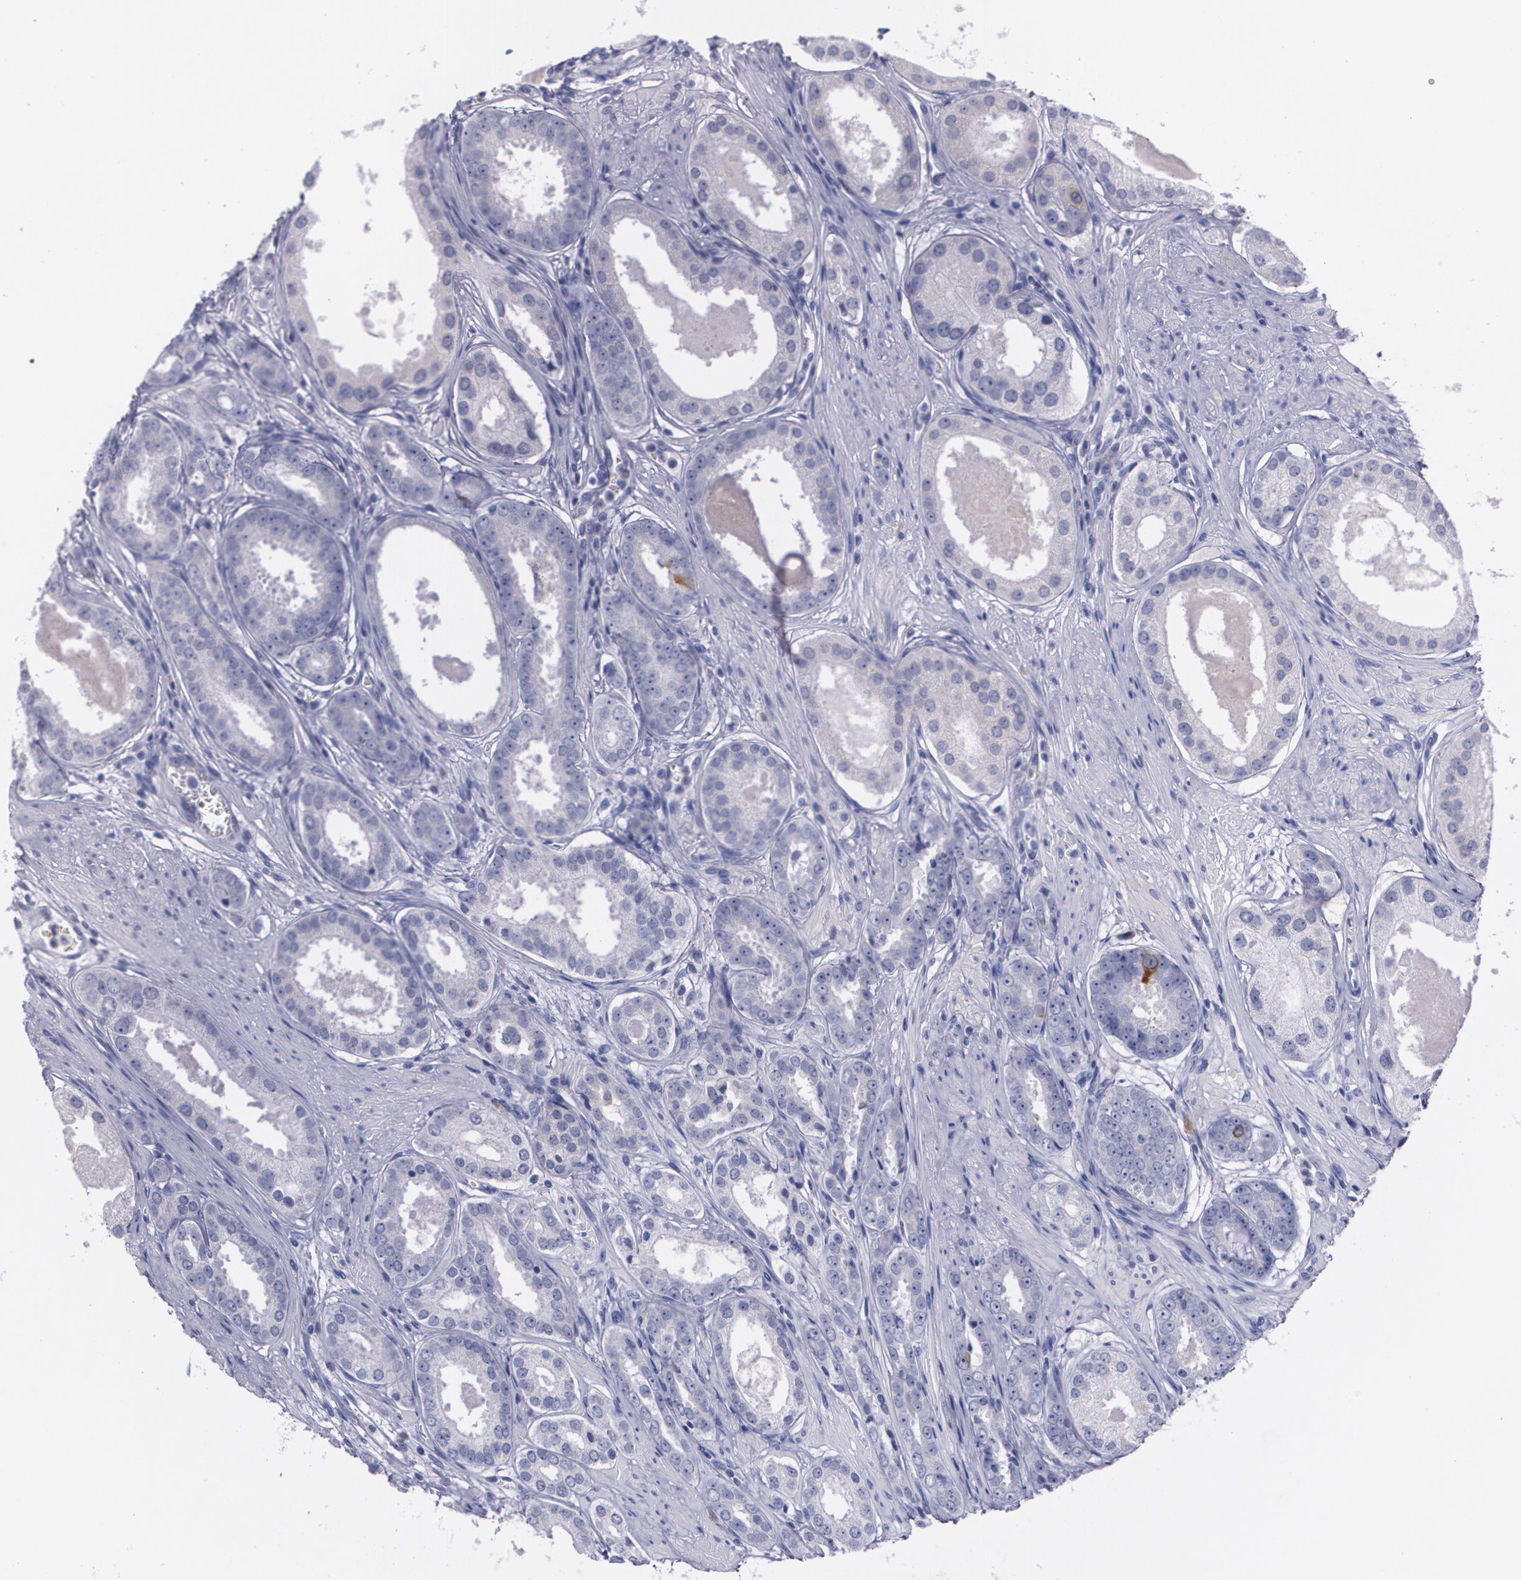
{"staining": {"intensity": "strong", "quantity": "<25%", "location": "cytoplasmic/membranous"}, "tissue": "prostate cancer", "cell_type": "Tumor cells", "image_type": "cancer", "snomed": [{"axis": "morphology", "description": "Adenocarcinoma, Medium grade"}, {"axis": "topography", "description": "Prostate"}], "caption": "This micrograph exhibits immunohistochemistry (IHC) staining of human adenocarcinoma (medium-grade) (prostate), with medium strong cytoplasmic/membranous expression in about <25% of tumor cells.", "gene": "HMMR", "patient": {"sex": "male", "age": 53}}